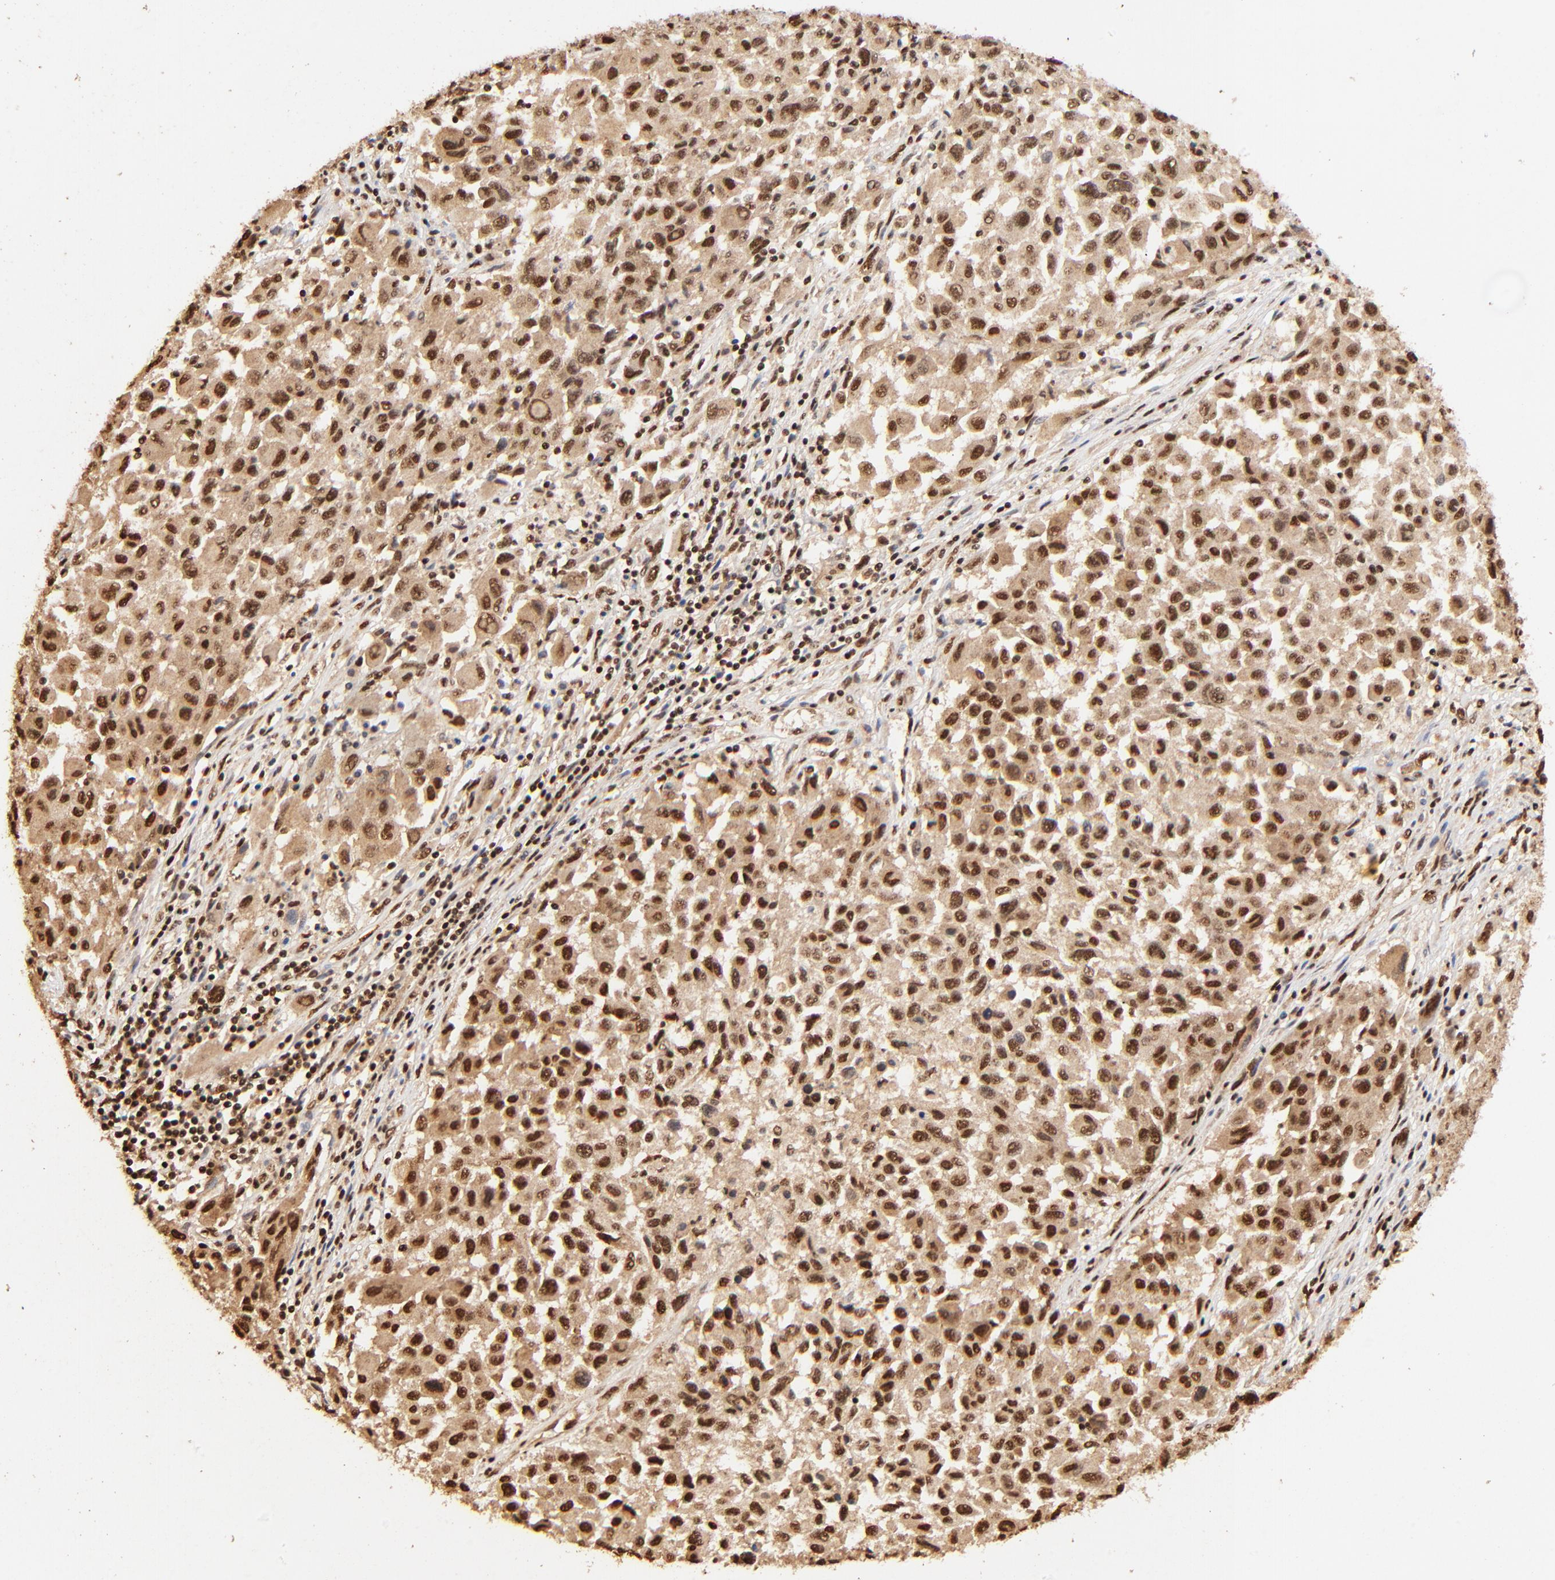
{"staining": {"intensity": "strong", "quantity": ">75%", "location": "cytoplasmic/membranous,nuclear"}, "tissue": "melanoma", "cell_type": "Tumor cells", "image_type": "cancer", "snomed": [{"axis": "morphology", "description": "Malignant melanoma, Metastatic site"}, {"axis": "topography", "description": "Lymph node"}], "caption": "Protein expression analysis of melanoma reveals strong cytoplasmic/membranous and nuclear expression in about >75% of tumor cells.", "gene": "MED12", "patient": {"sex": "male", "age": 61}}